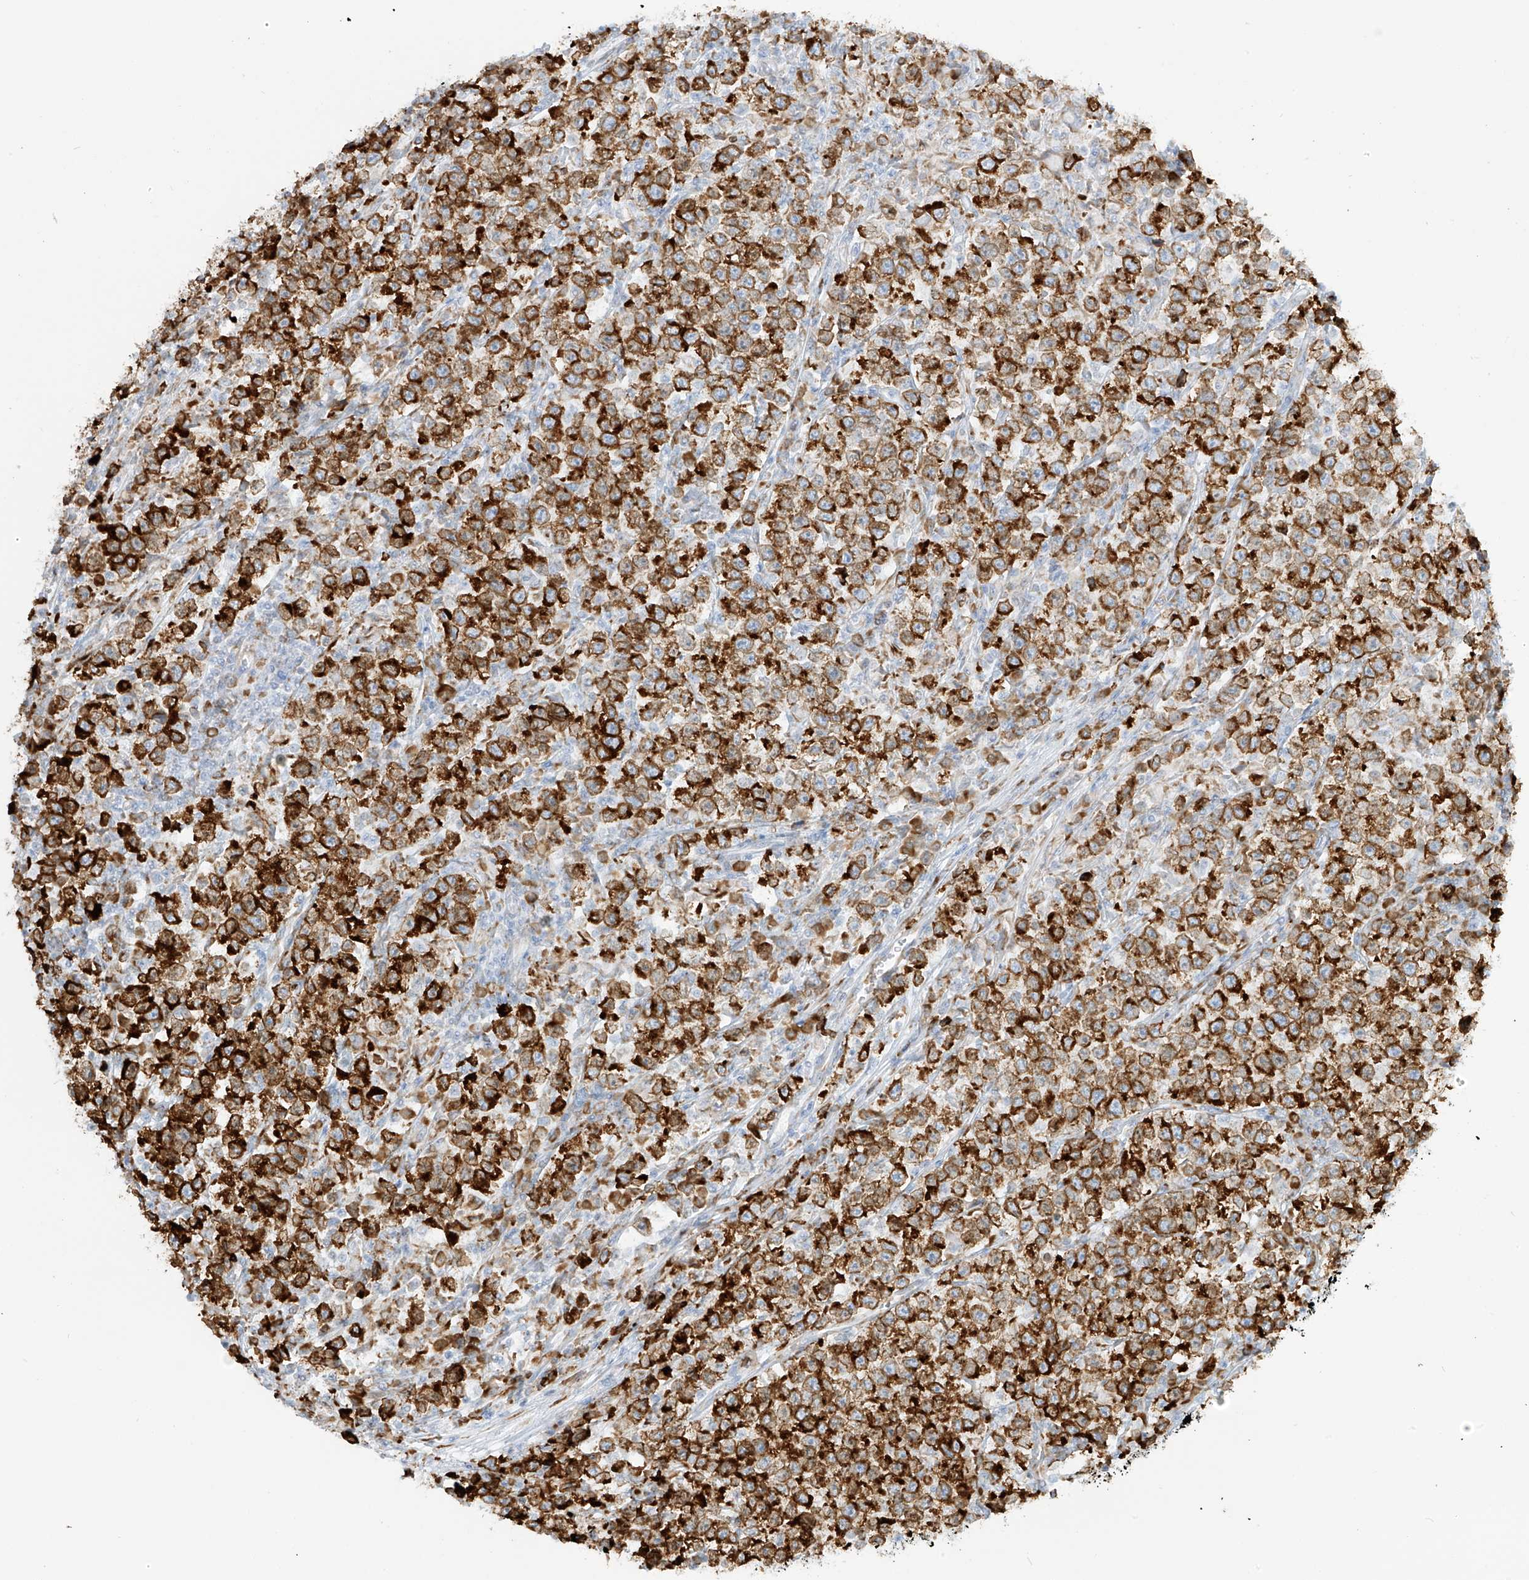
{"staining": {"intensity": "strong", "quantity": ">75%", "location": "cytoplasmic/membranous"}, "tissue": "testis cancer", "cell_type": "Tumor cells", "image_type": "cancer", "snomed": [{"axis": "morphology", "description": "Normal tissue, NOS"}, {"axis": "morphology", "description": "Seminoma, NOS"}, {"axis": "topography", "description": "Testis"}], "caption": "This is an image of immunohistochemistry (IHC) staining of seminoma (testis), which shows strong staining in the cytoplasmic/membranous of tumor cells.", "gene": "LRRC59", "patient": {"sex": "male", "age": 43}}